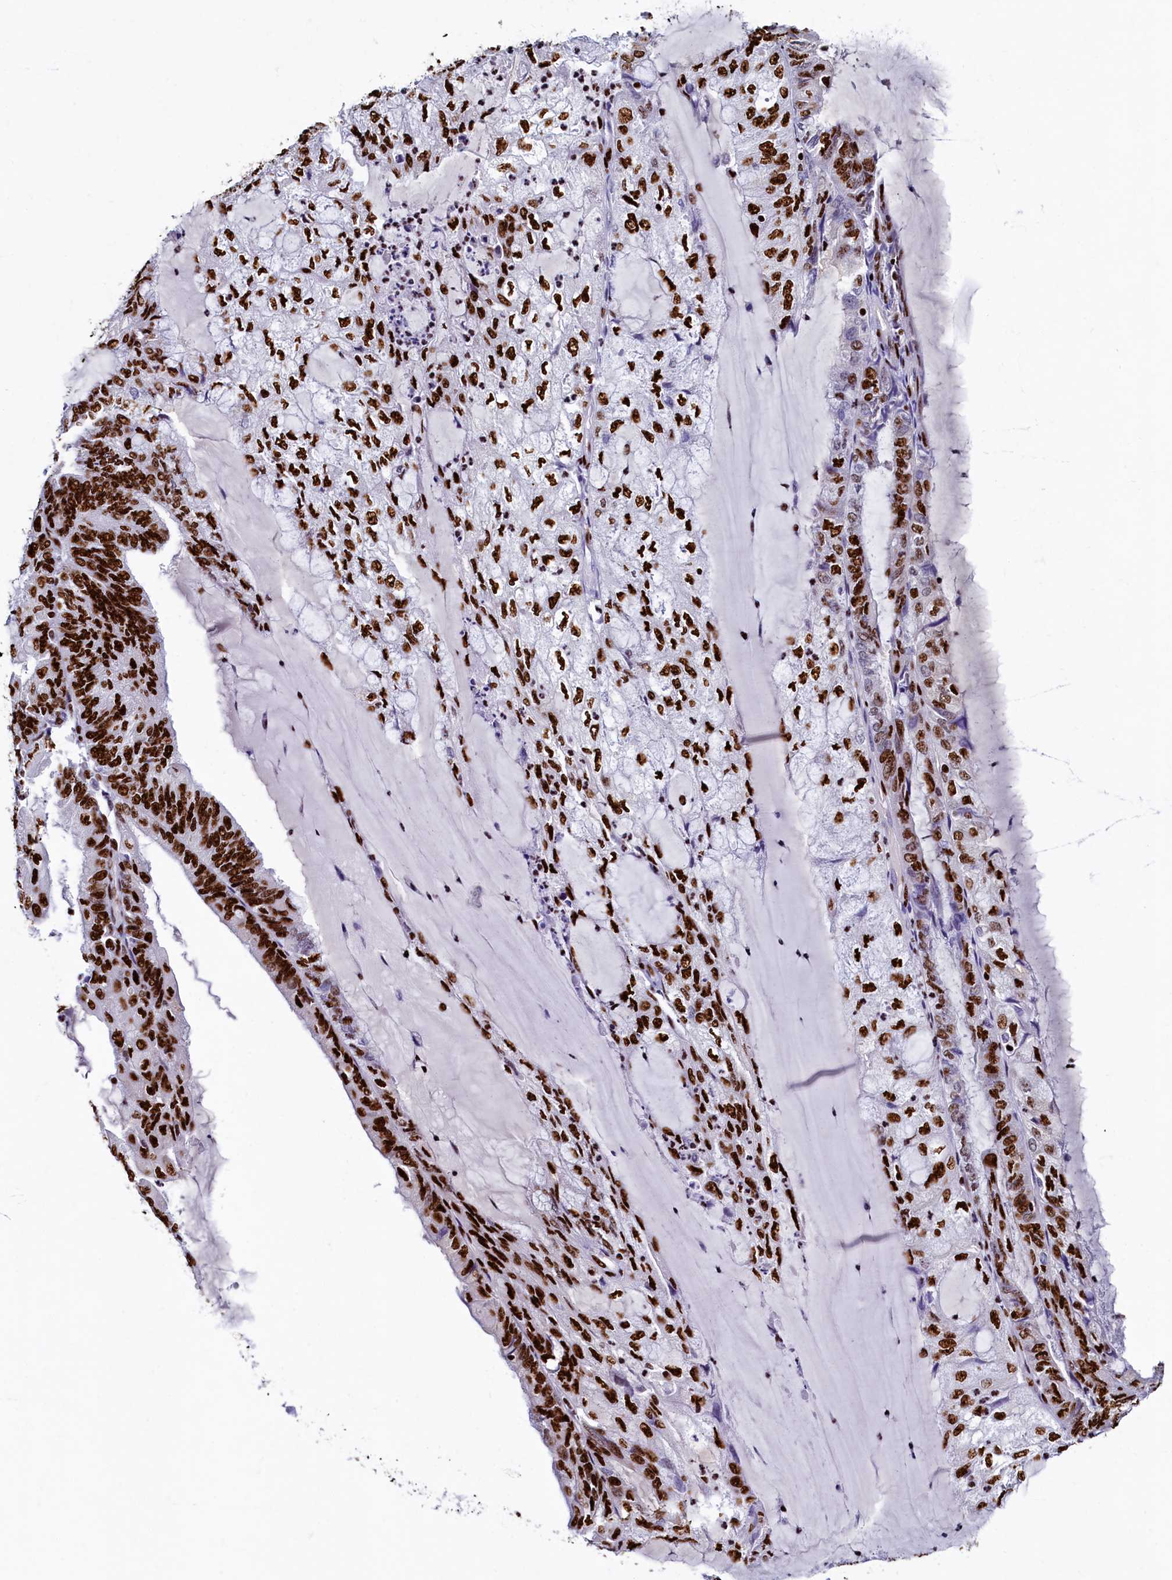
{"staining": {"intensity": "strong", "quantity": ">75%", "location": "nuclear"}, "tissue": "endometrial cancer", "cell_type": "Tumor cells", "image_type": "cancer", "snomed": [{"axis": "morphology", "description": "Adenocarcinoma, NOS"}, {"axis": "topography", "description": "Endometrium"}], "caption": "The photomicrograph exhibits a brown stain indicating the presence of a protein in the nuclear of tumor cells in endometrial cancer (adenocarcinoma).", "gene": "SRRM2", "patient": {"sex": "female", "age": 81}}